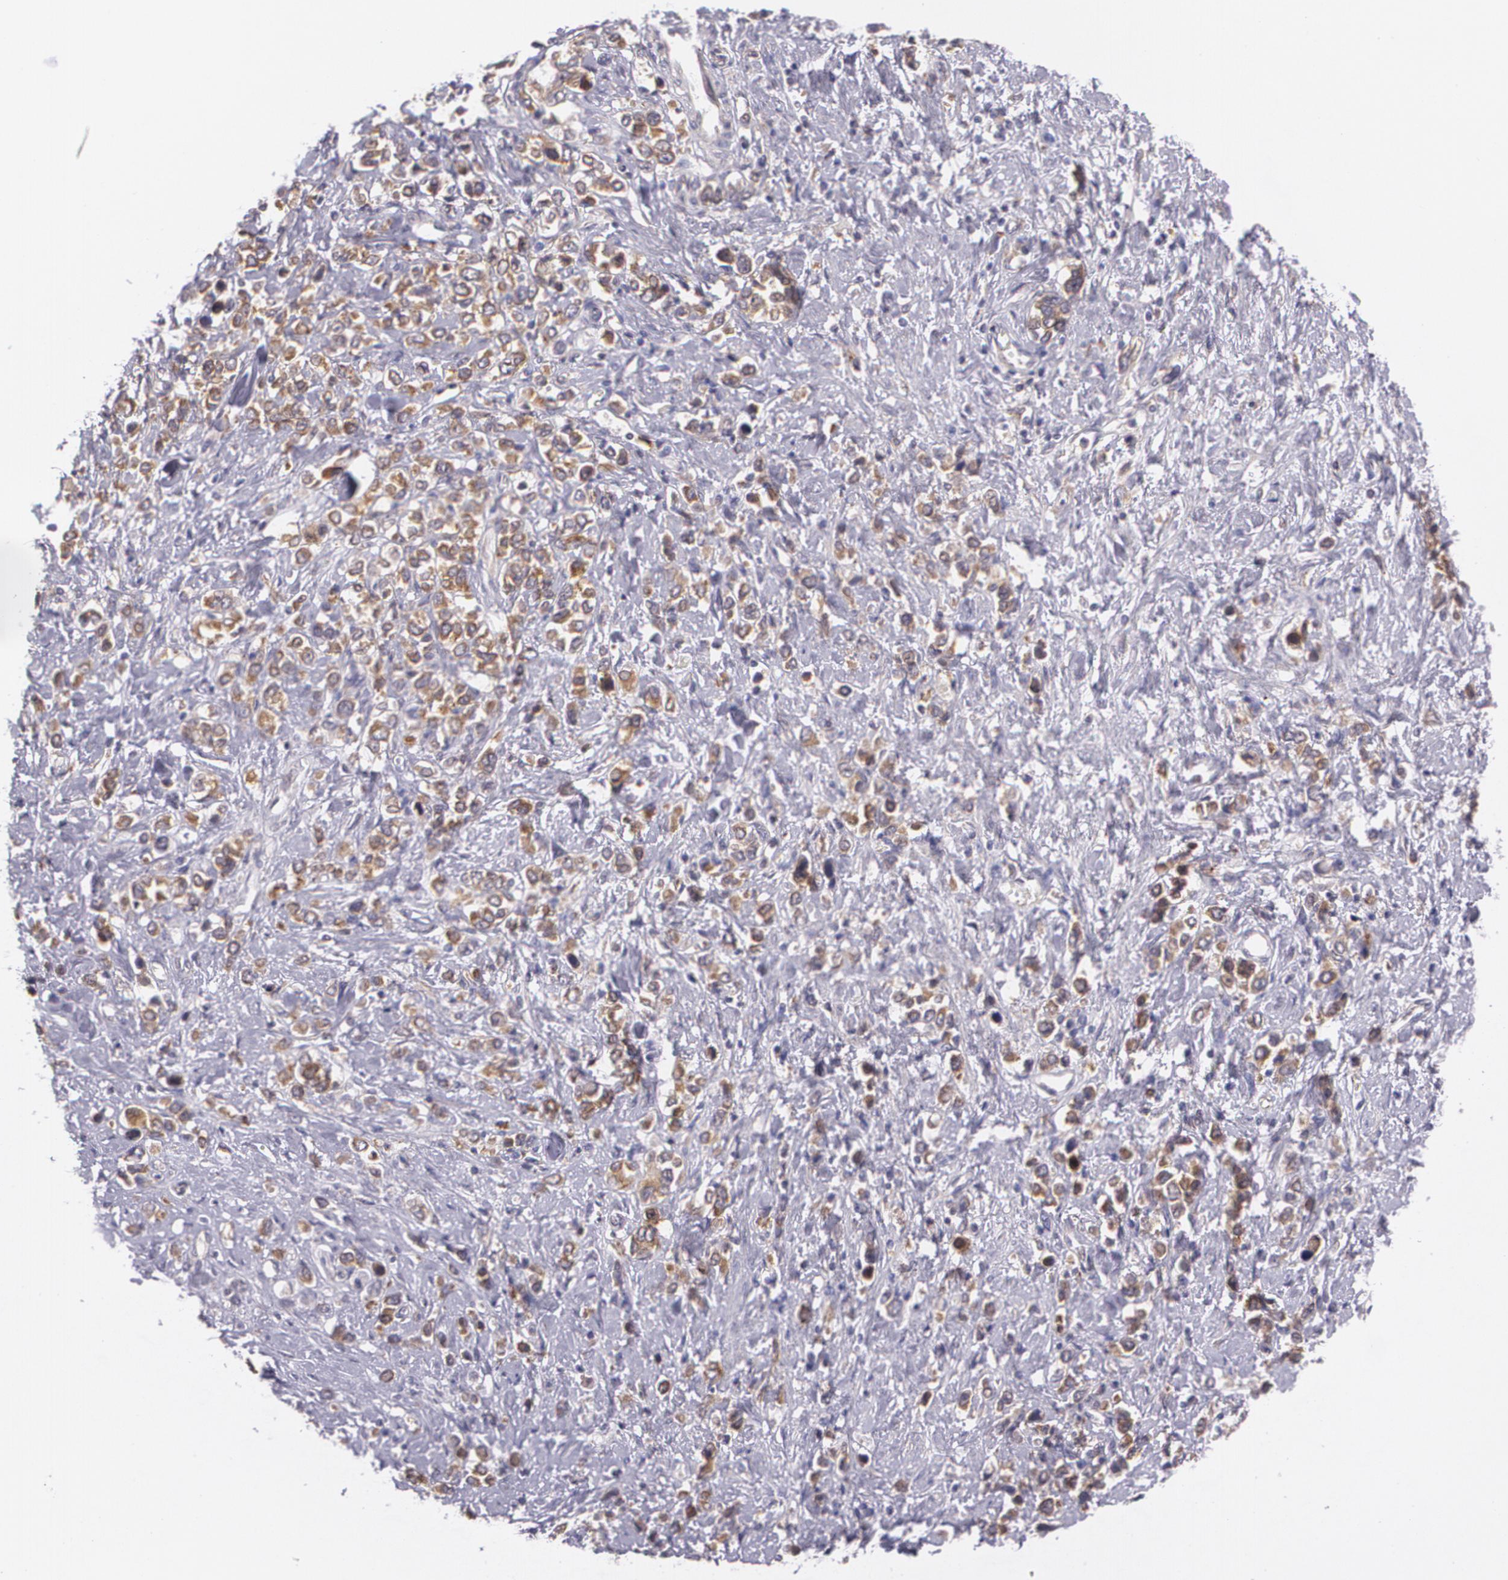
{"staining": {"intensity": "moderate", "quantity": ">75%", "location": "cytoplasmic/membranous"}, "tissue": "stomach cancer", "cell_type": "Tumor cells", "image_type": "cancer", "snomed": [{"axis": "morphology", "description": "Adenocarcinoma, NOS"}, {"axis": "topography", "description": "Stomach, upper"}], "caption": "High-magnification brightfield microscopy of adenocarcinoma (stomach) stained with DAB (brown) and counterstained with hematoxylin (blue). tumor cells exhibit moderate cytoplasmic/membranous expression is seen in approximately>75% of cells.", "gene": "CCL17", "patient": {"sex": "male", "age": 76}}